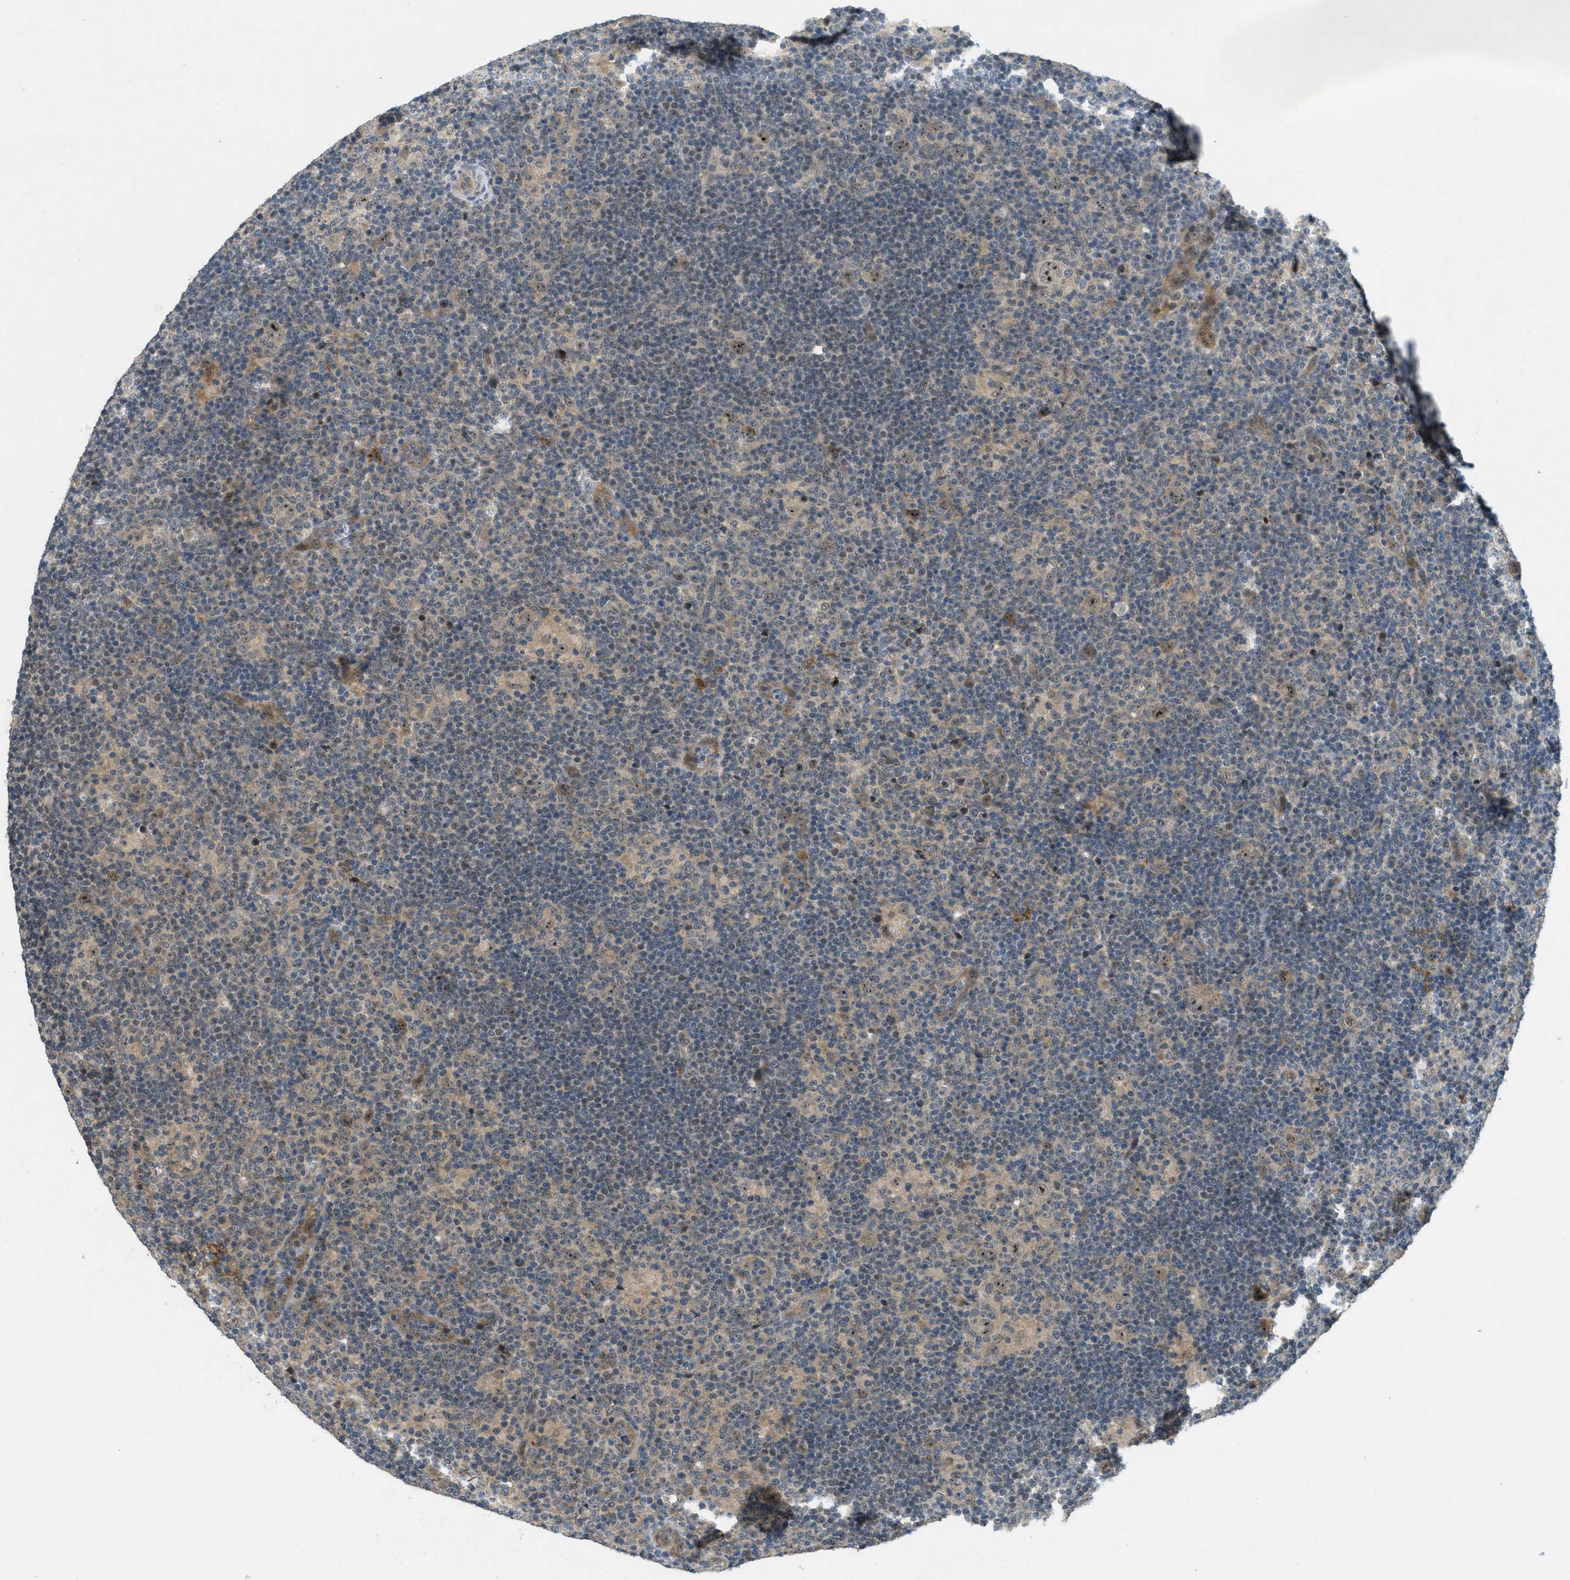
{"staining": {"intensity": "weak", "quantity": "25%-75%", "location": "nuclear"}, "tissue": "lymphoma", "cell_type": "Tumor cells", "image_type": "cancer", "snomed": [{"axis": "morphology", "description": "Hodgkin's disease, NOS"}, {"axis": "topography", "description": "Lymph node"}], "caption": "Immunohistochemistry photomicrograph of neoplastic tissue: Hodgkin's disease stained using IHC shows low levels of weak protein expression localized specifically in the nuclear of tumor cells, appearing as a nuclear brown color.", "gene": "STK11", "patient": {"sex": "female", "age": 57}}